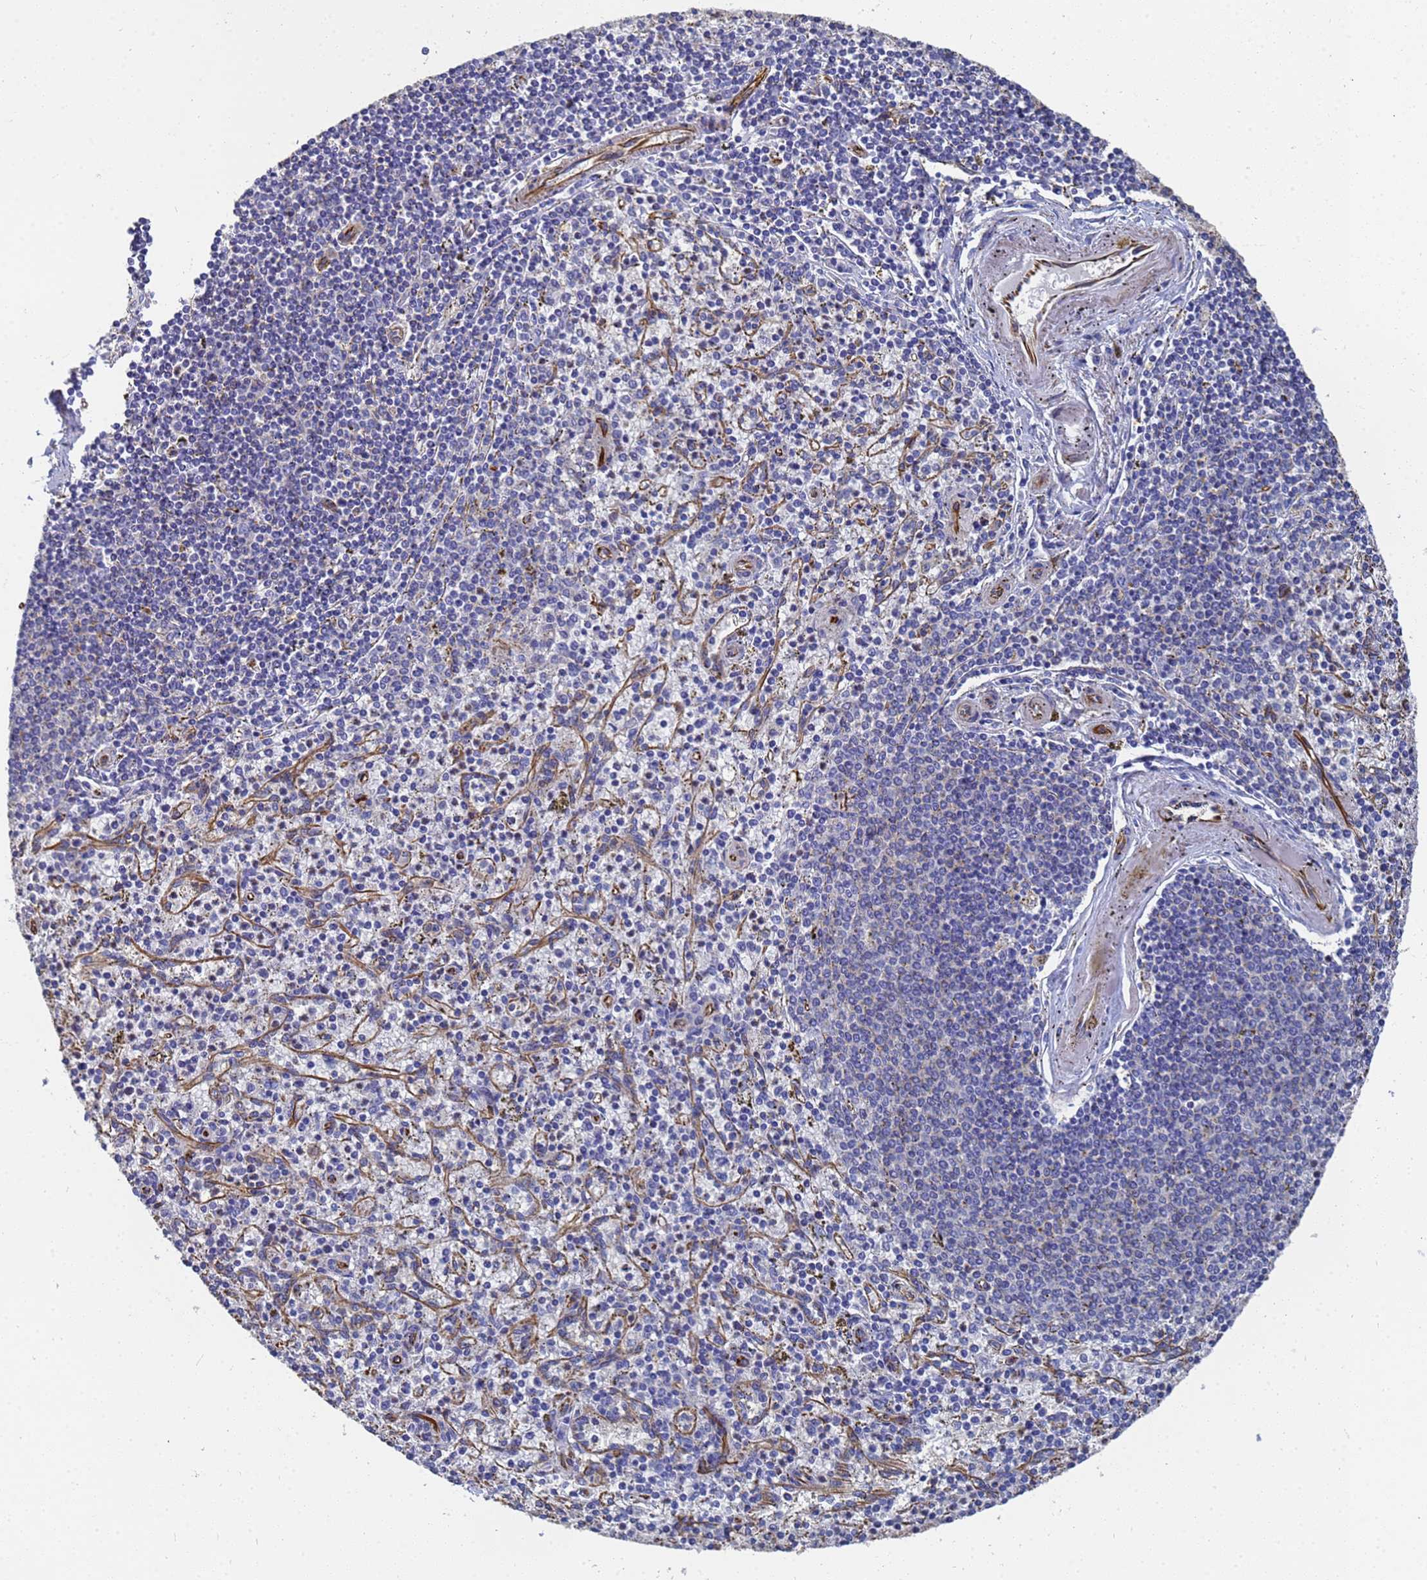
{"staining": {"intensity": "negative", "quantity": "none", "location": "none"}, "tissue": "spleen", "cell_type": "Cells in red pulp", "image_type": "normal", "snomed": [{"axis": "morphology", "description": "Normal tissue, NOS"}, {"axis": "topography", "description": "Spleen"}], "caption": "Immunohistochemistry (IHC) of benign spleen shows no positivity in cells in red pulp. The staining is performed using DAB brown chromogen with nuclei counter-stained in using hematoxylin.", "gene": "SYT13", "patient": {"sex": "male", "age": 72}}